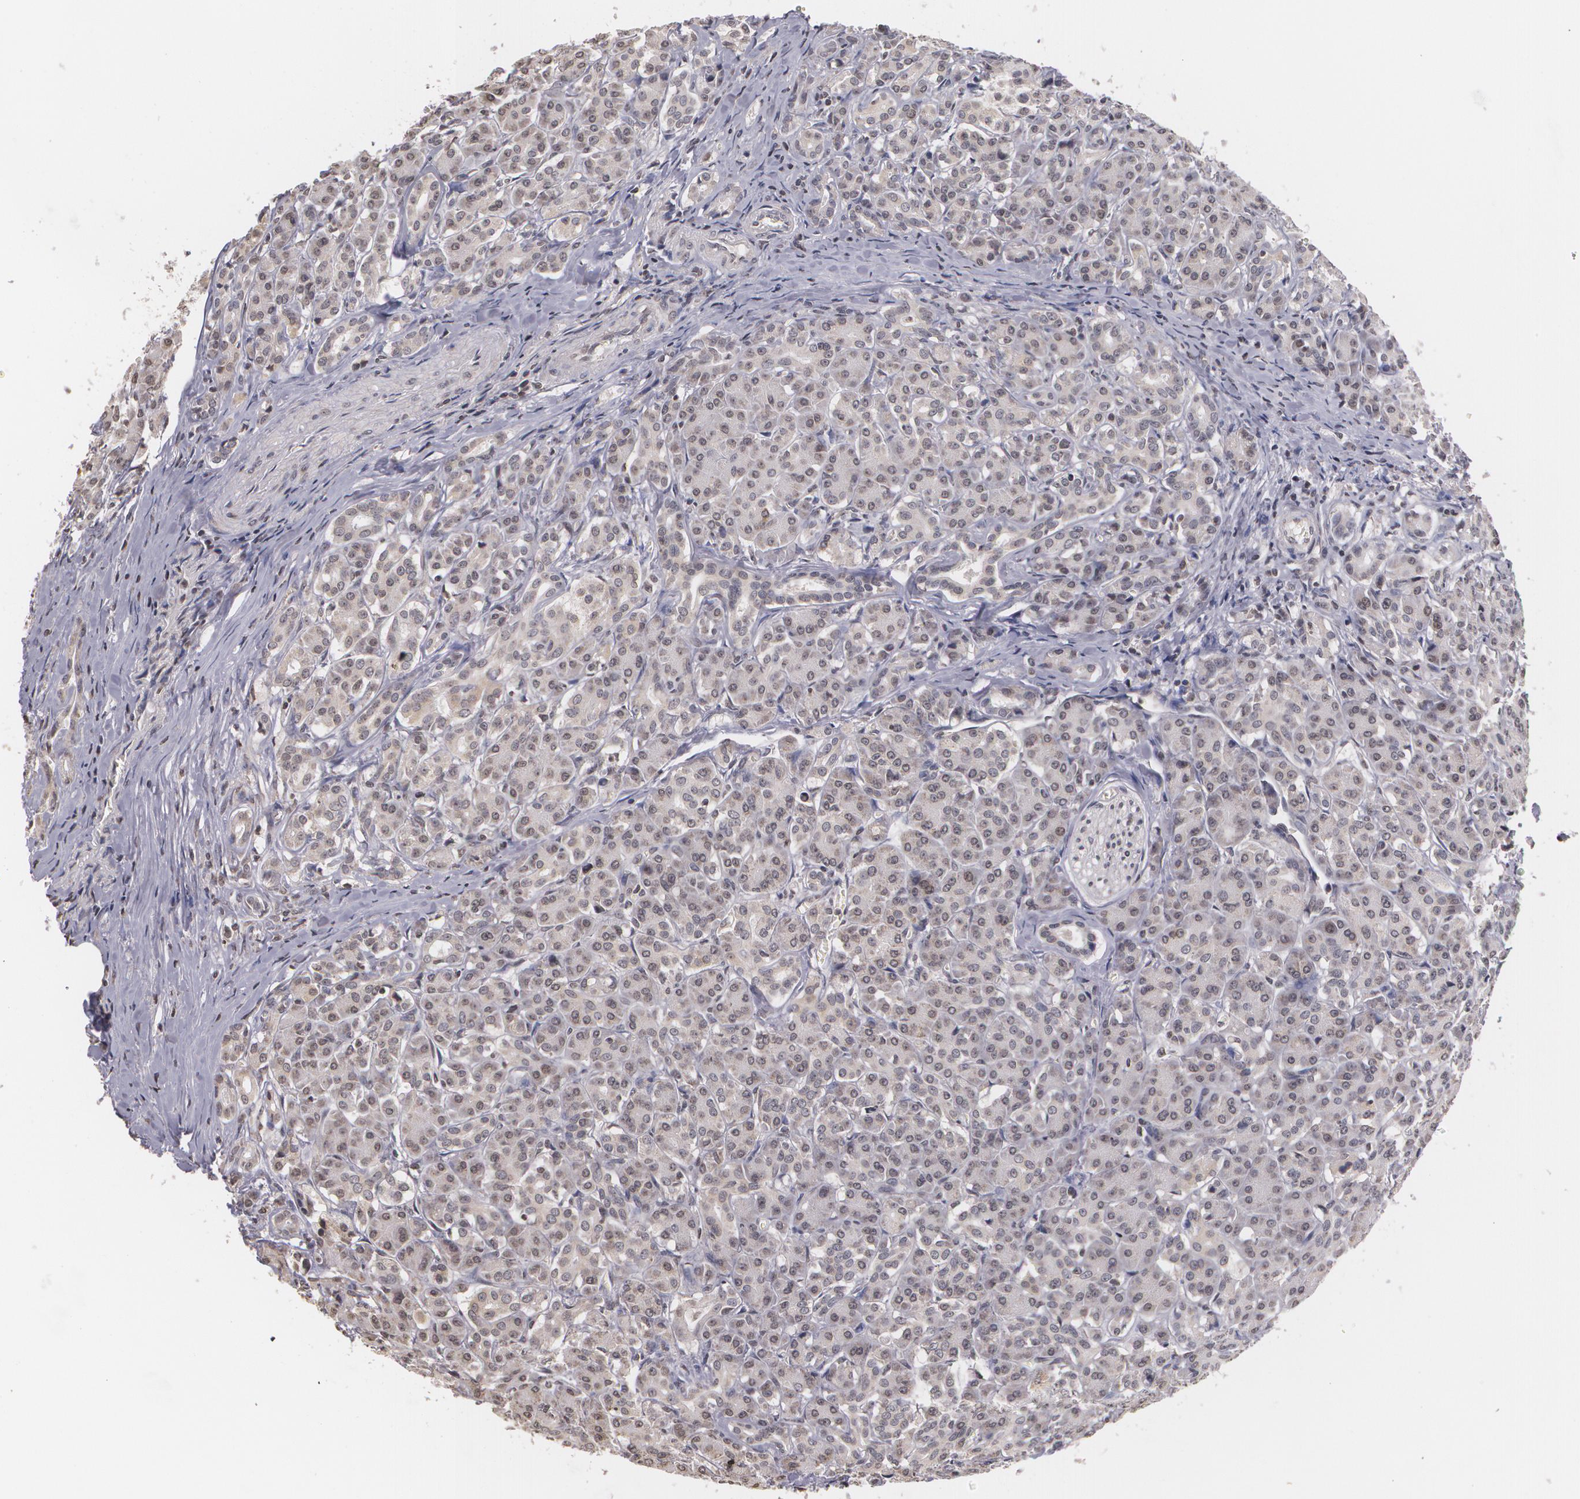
{"staining": {"intensity": "negative", "quantity": "none", "location": "none"}, "tissue": "pancreas", "cell_type": "Exocrine glandular cells", "image_type": "normal", "snomed": [{"axis": "morphology", "description": "Normal tissue, NOS"}, {"axis": "topography", "description": "Lymph node"}, {"axis": "topography", "description": "Pancreas"}], "caption": "An immunohistochemistry image of benign pancreas is shown. There is no staining in exocrine glandular cells of pancreas. (DAB immunohistochemistry (IHC) visualized using brightfield microscopy, high magnification).", "gene": "THRB", "patient": {"sex": "male", "age": 59}}